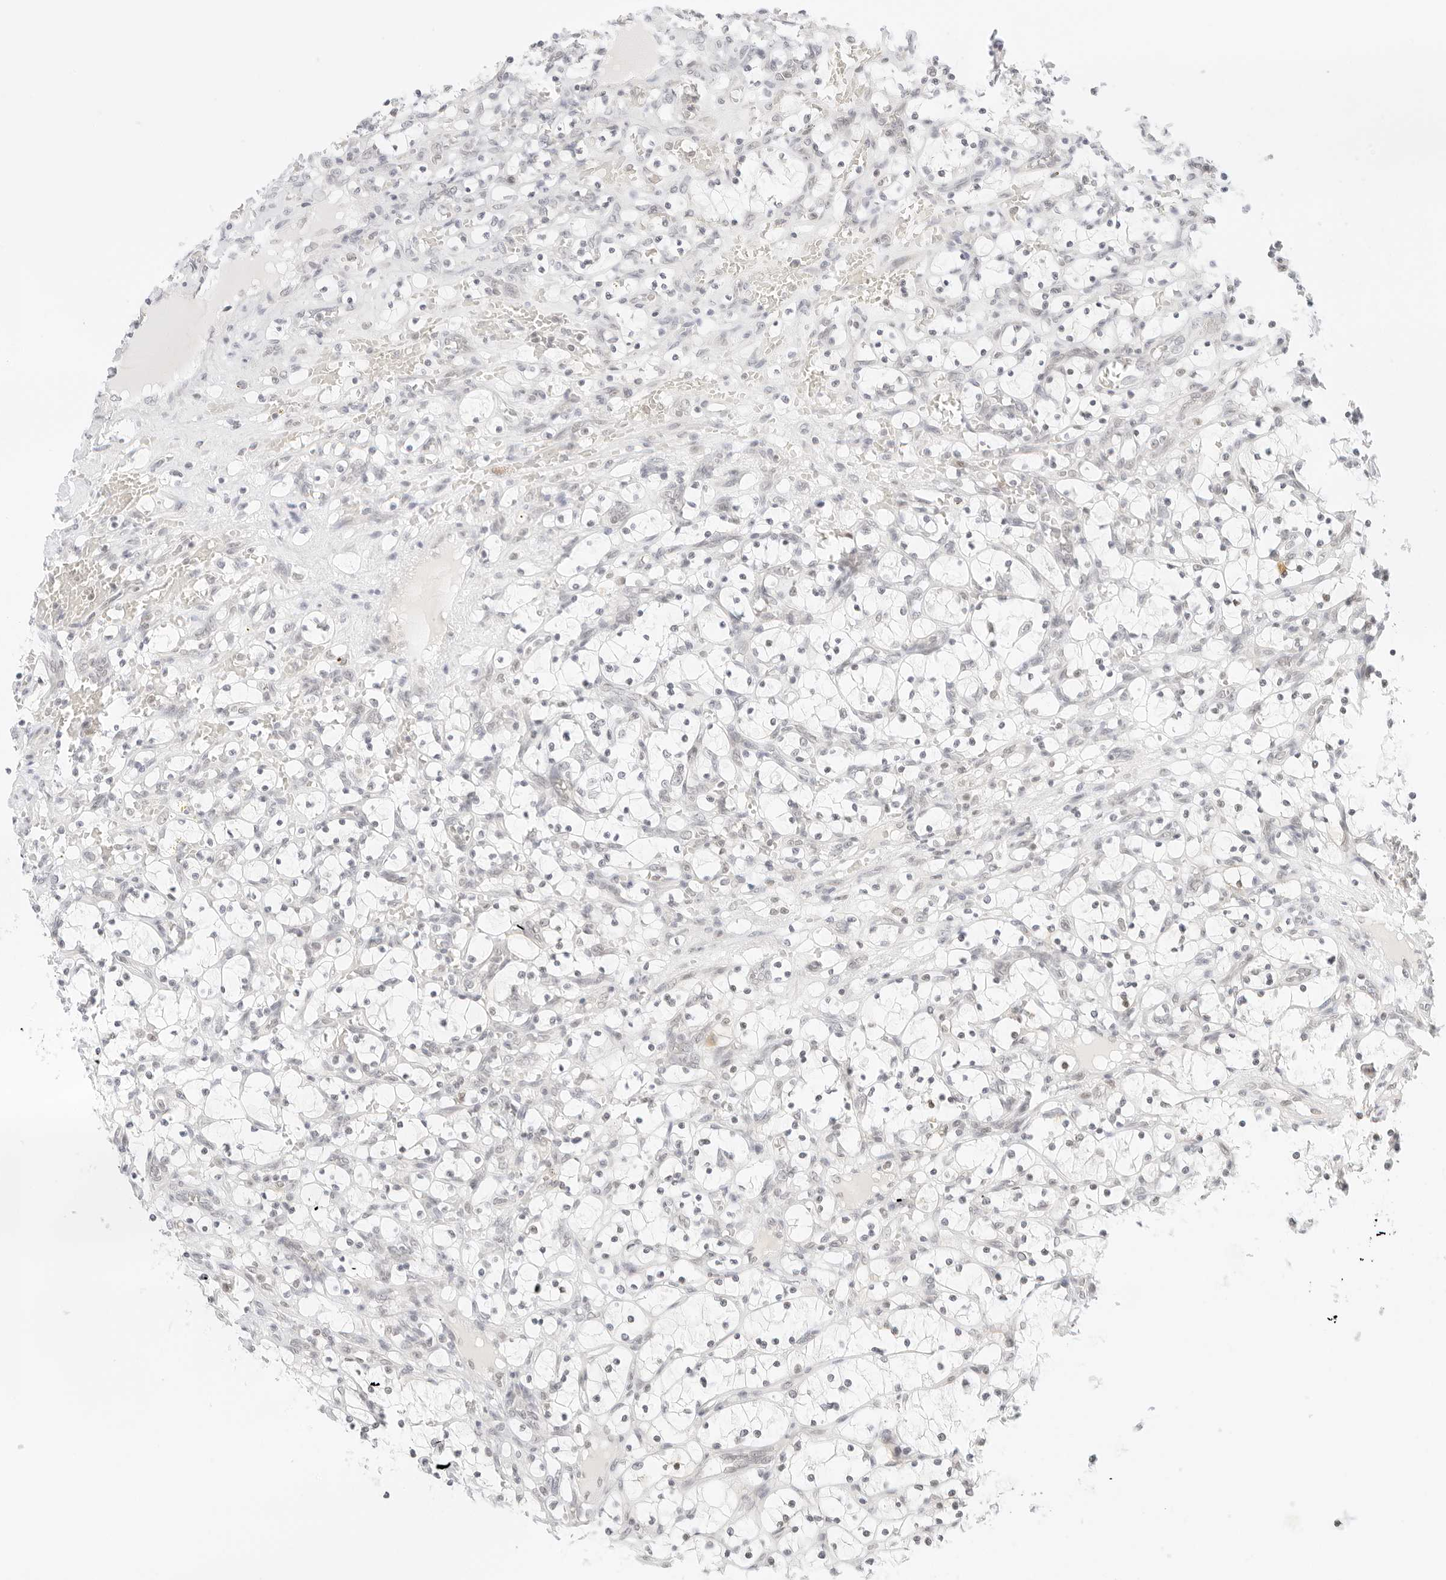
{"staining": {"intensity": "negative", "quantity": "none", "location": "none"}, "tissue": "renal cancer", "cell_type": "Tumor cells", "image_type": "cancer", "snomed": [{"axis": "morphology", "description": "Adenocarcinoma, NOS"}, {"axis": "topography", "description": "Kidney"}], "caption": "Immunohistochemistry (IHC) photomicrograph of adenocarcinoma (renal) stained for a protein (brown), which demonstrates no positivity in tumor cells.", "gene": "POLR3C", "patient": {"sex": "female", "age": 69}}